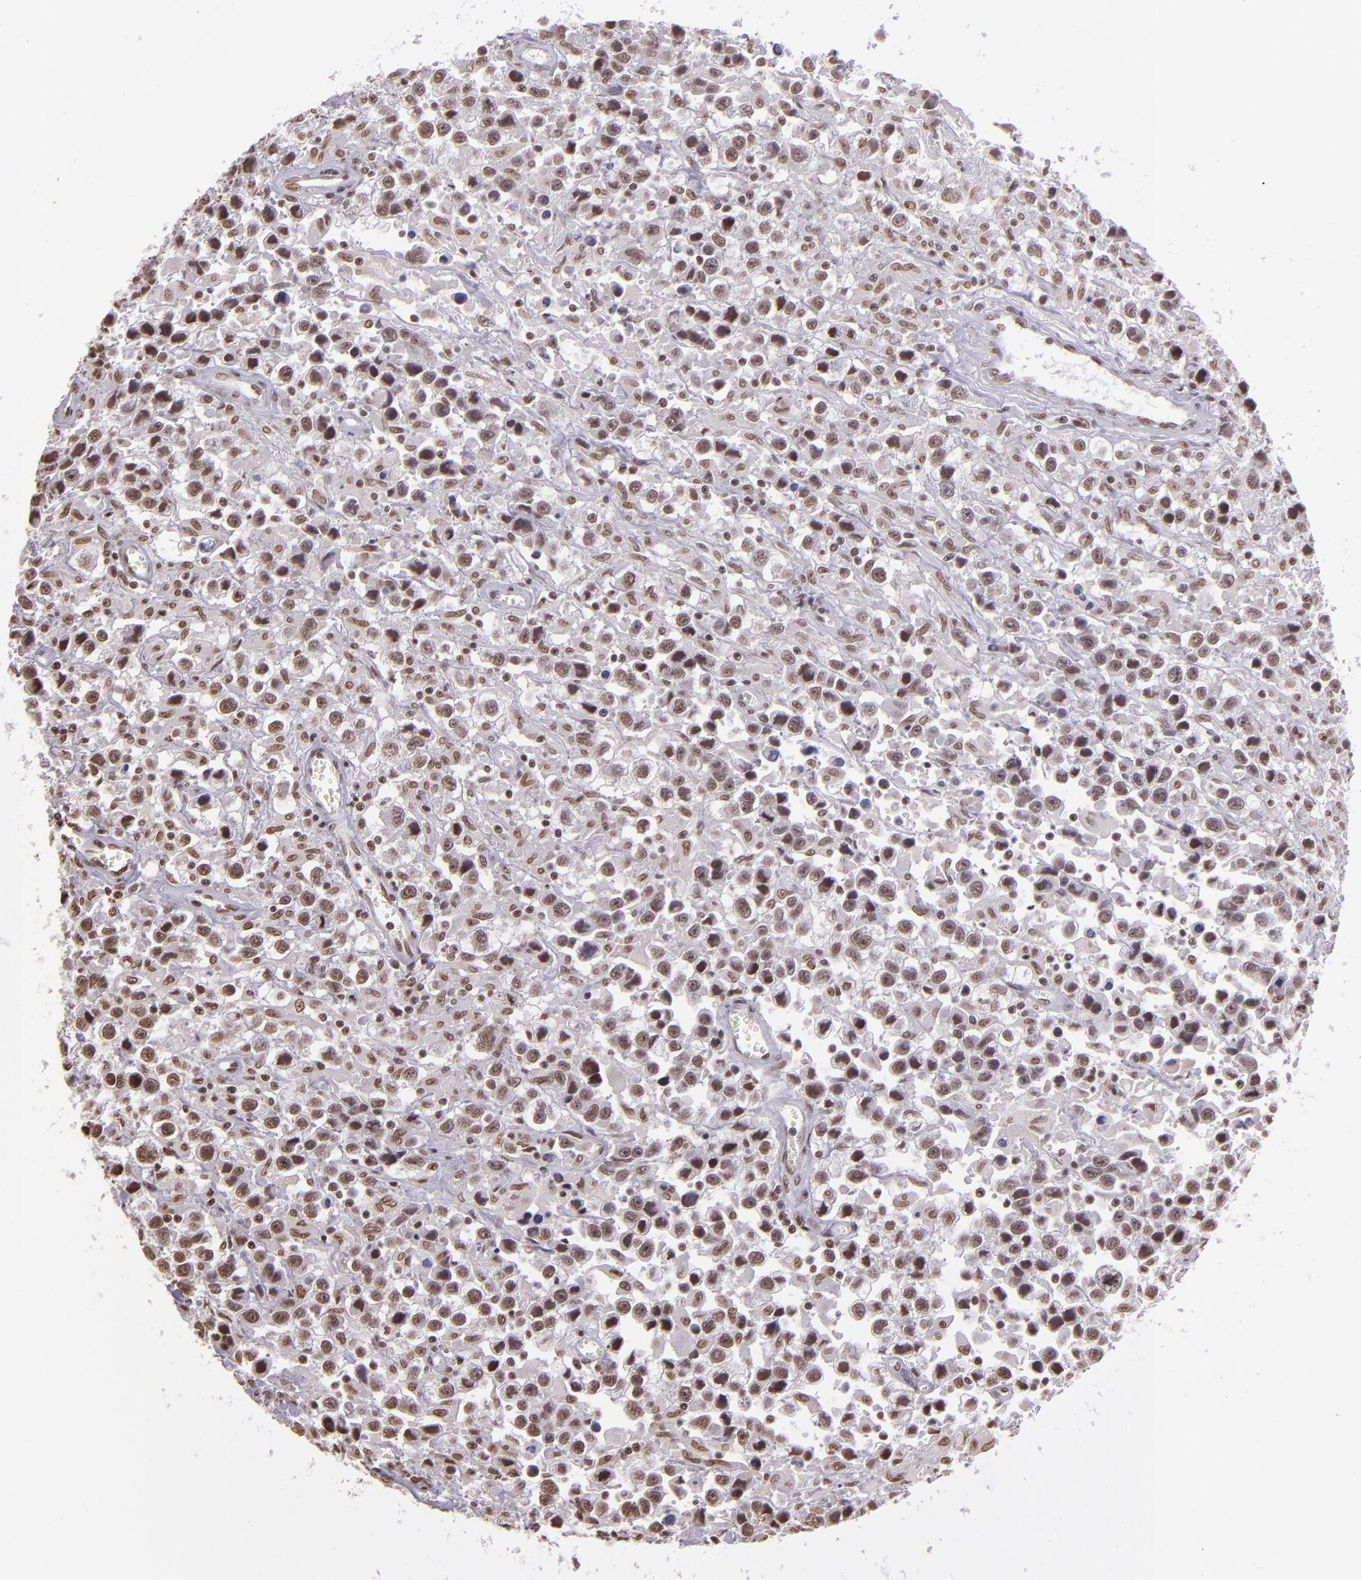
{"staining": {"intensity": "moderate", "quantity": ">75%", "location": "nuclear"}, "tissue": "testis cancer", "cell_type": "Tumor cells", "image_type": "cancer", "snomed": [{"axis": "morphology", "description": "Seminoma, NOS"}, {"axis": "topography", "description": "Testis"}], "caption": "Testis cancer stained for a protein reveals moderate nuclear positivity in tumor cells. The staining is performed using DAB (3,3'-diaminobenzidine) brown chromogen to label protein expression. The nuclei are counter-stained blue using hematoxylin.", "gene": "USF1", "patient": {"sex": "male", "age": 43}}